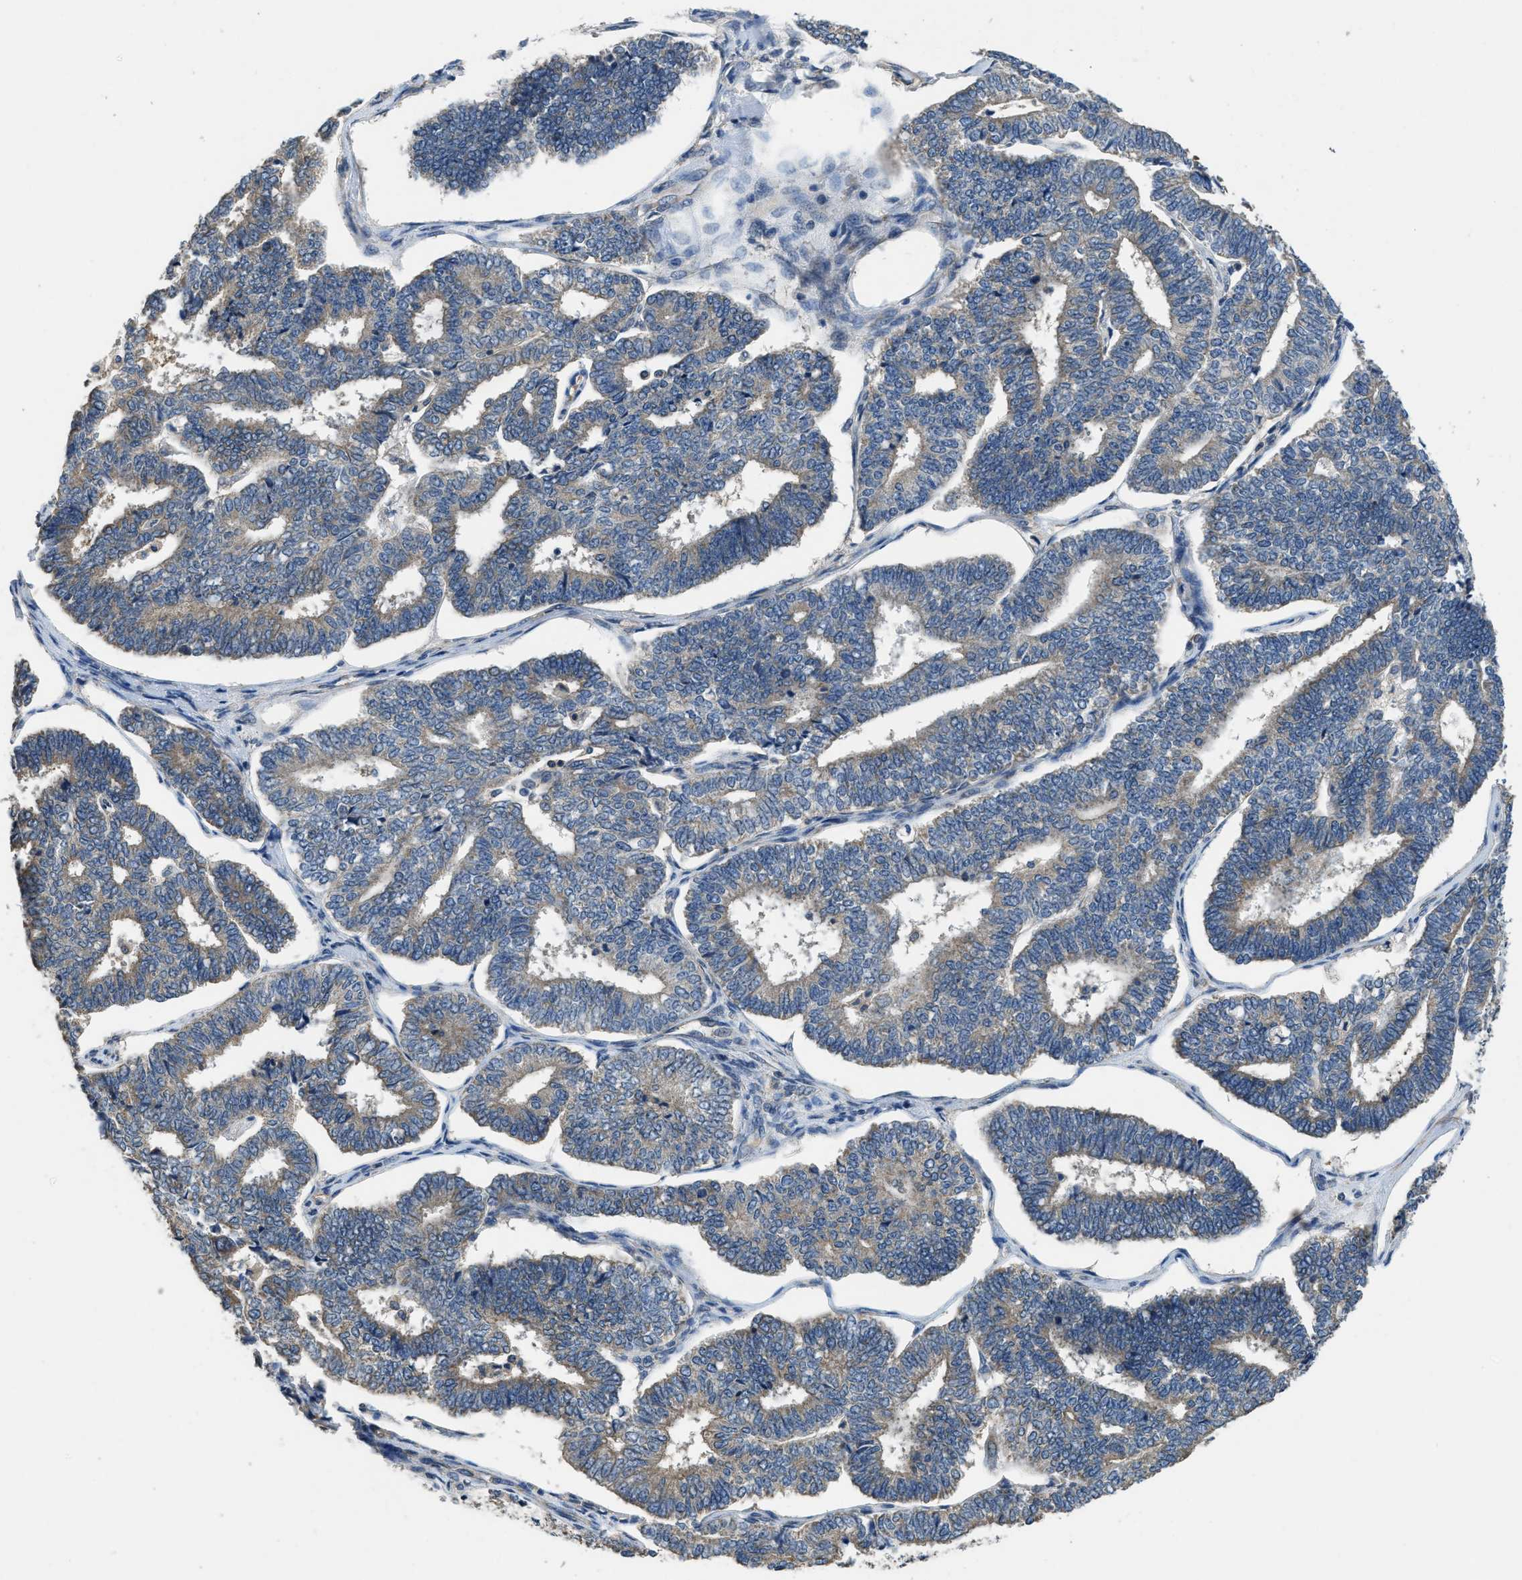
{"staining": {"intensity": "weak", "quantity": "25%-75%", "location": "cytoplasmic/membranous"}, "tissue": "endometrial cancer", "cell_type": "Tumor cells", "image_type": "cancer", "snomed": [{"axis": "morphology", "description": "Adenocarcinoma, NOS"}, {"axis": "topography", "description": "Endometrium"}], "caption": "Immunohistochemistry (IHC) of endometrial cancer displays low levels of weak cytoplasmic/membranous positivity in approximately 25%-75% of tumor cells.", "gene": "SSH2", "patient": {"sex": "female", "age": 70}}